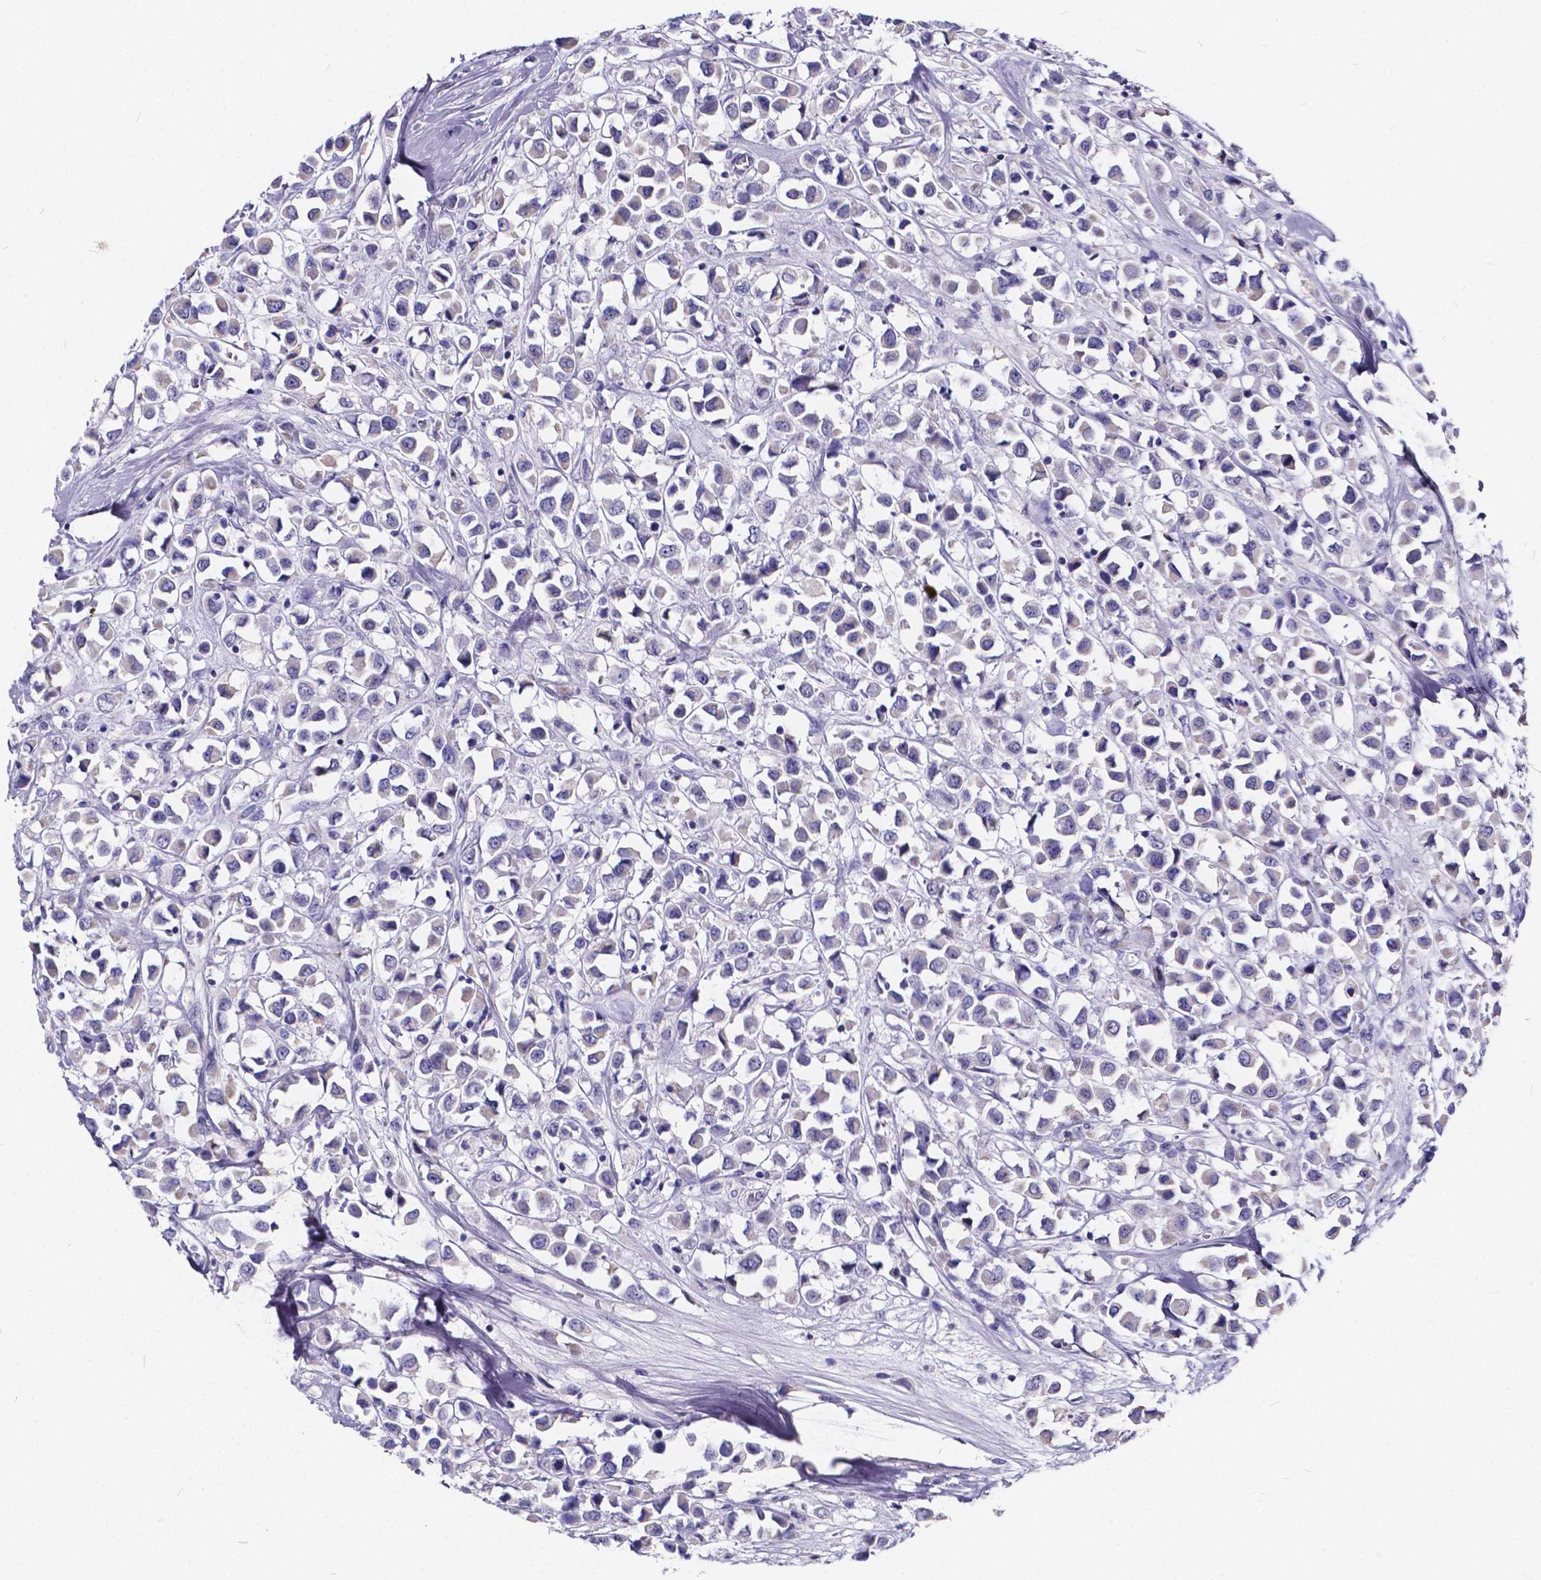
{"staining": {"intensity": "negative", "quantity": "none", "location": "none"}, "tissue": "breast cancer", "cell_type": "Tumor cells", "image_type": "cancer", "snomed": [{"axis": "morphology", "description": "Duct carcinoma"}, {"axis": "topography", "description": "Breast"}], "caption": "An IHC micrograph of intraductal carcinoma (breast) is shown. There is no staining in tumor cells of intraductal carcinoma (breast).", "gene": "SPEF2", "patient": {"sex": "female", "age": 61}}